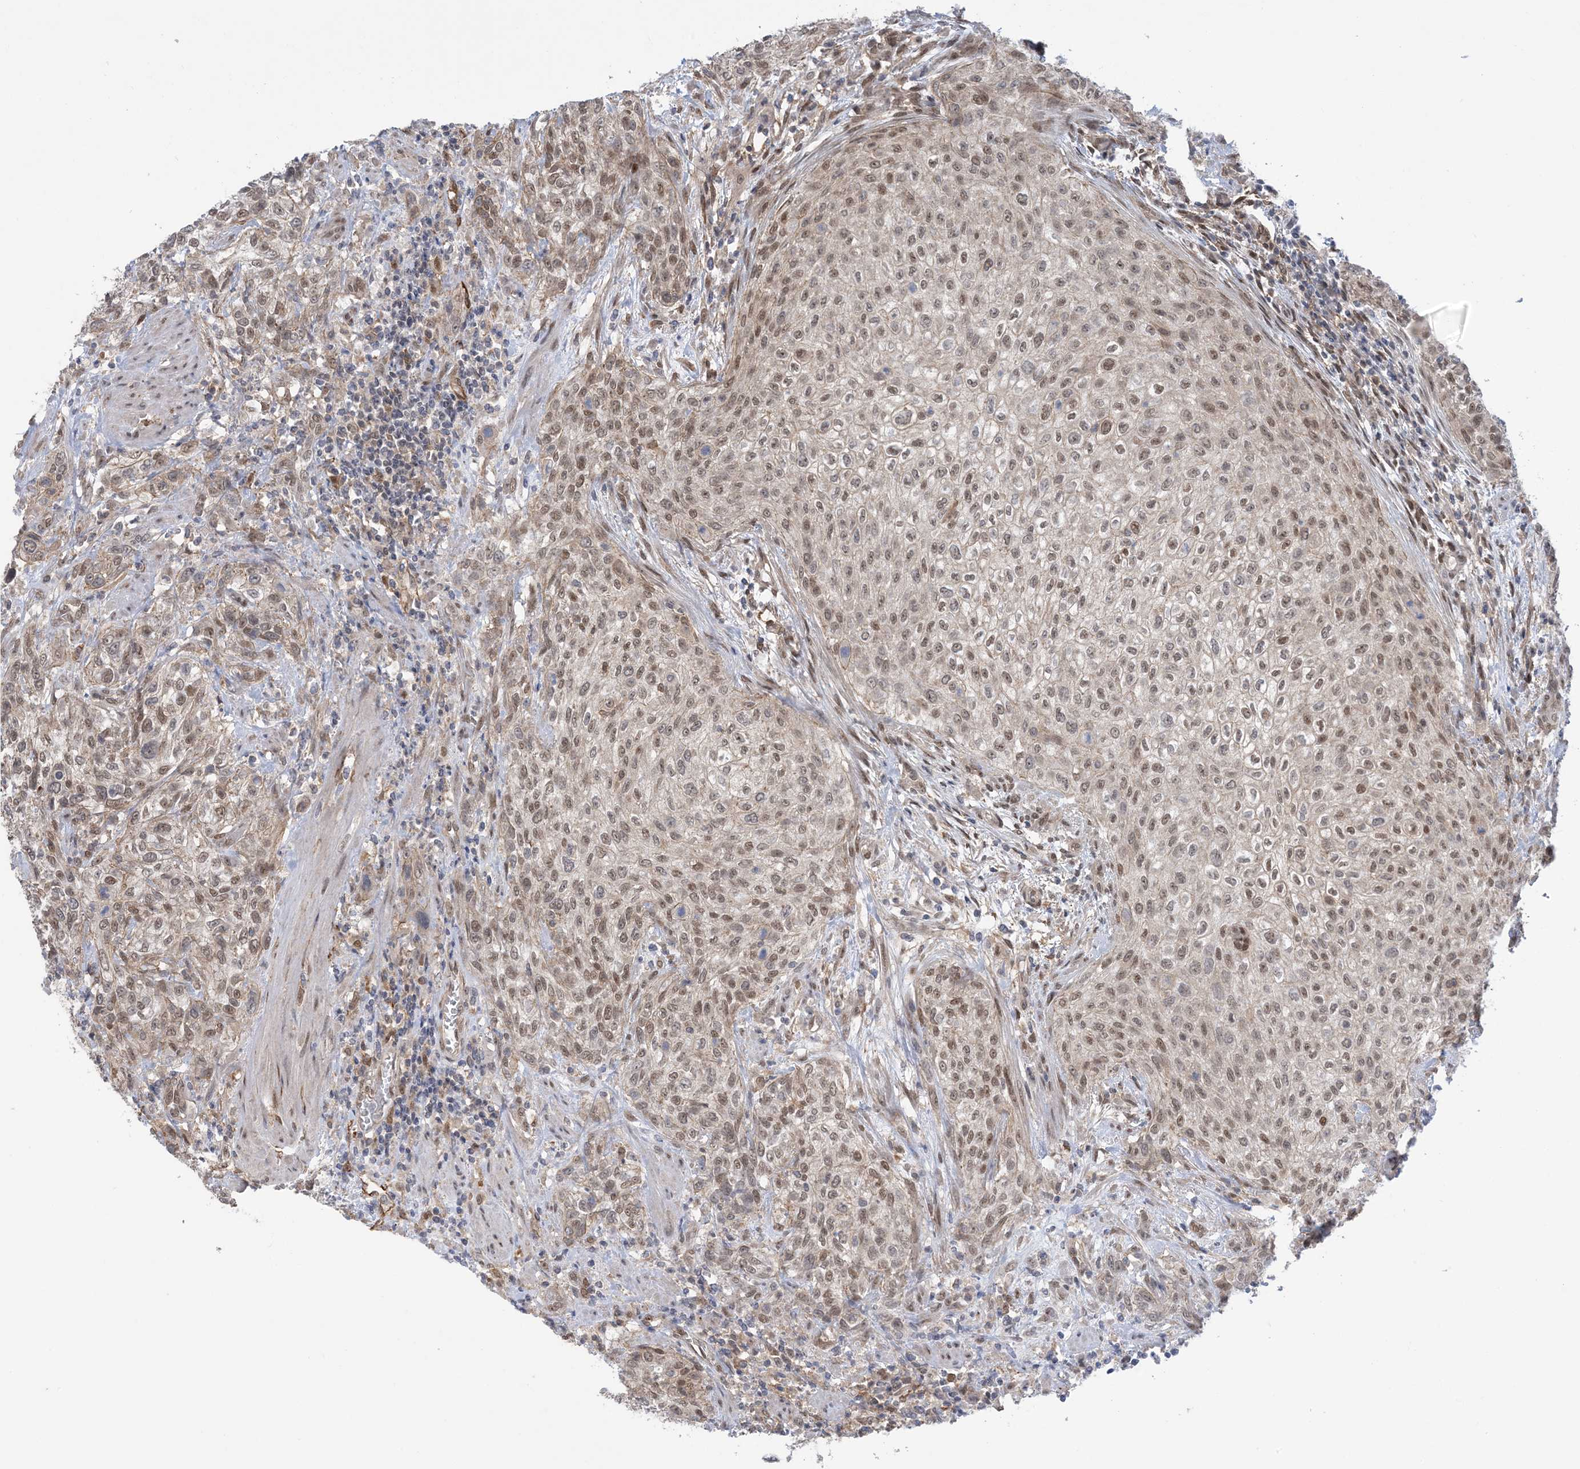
{"staining": {"intensity": "moderate", "quantity": ">75%", "location": "nuclear"}, "tissue": "urothelial cancer", "cell_type": "Tumor cells", "image_type": "cancer", "snomed": [{"axis": "morphology", "description": "Urothelial carcinoma, High grade"}, {"axis": "topography", "description": "Urinary bladder"}], "caption": "A brown stain labels moderate nuclear expression of a protein in human urothelial carcinoma (high-grade) tumor cells.", "gene": "ZNF8", "patient": {"sex": "male", "age": 35}}